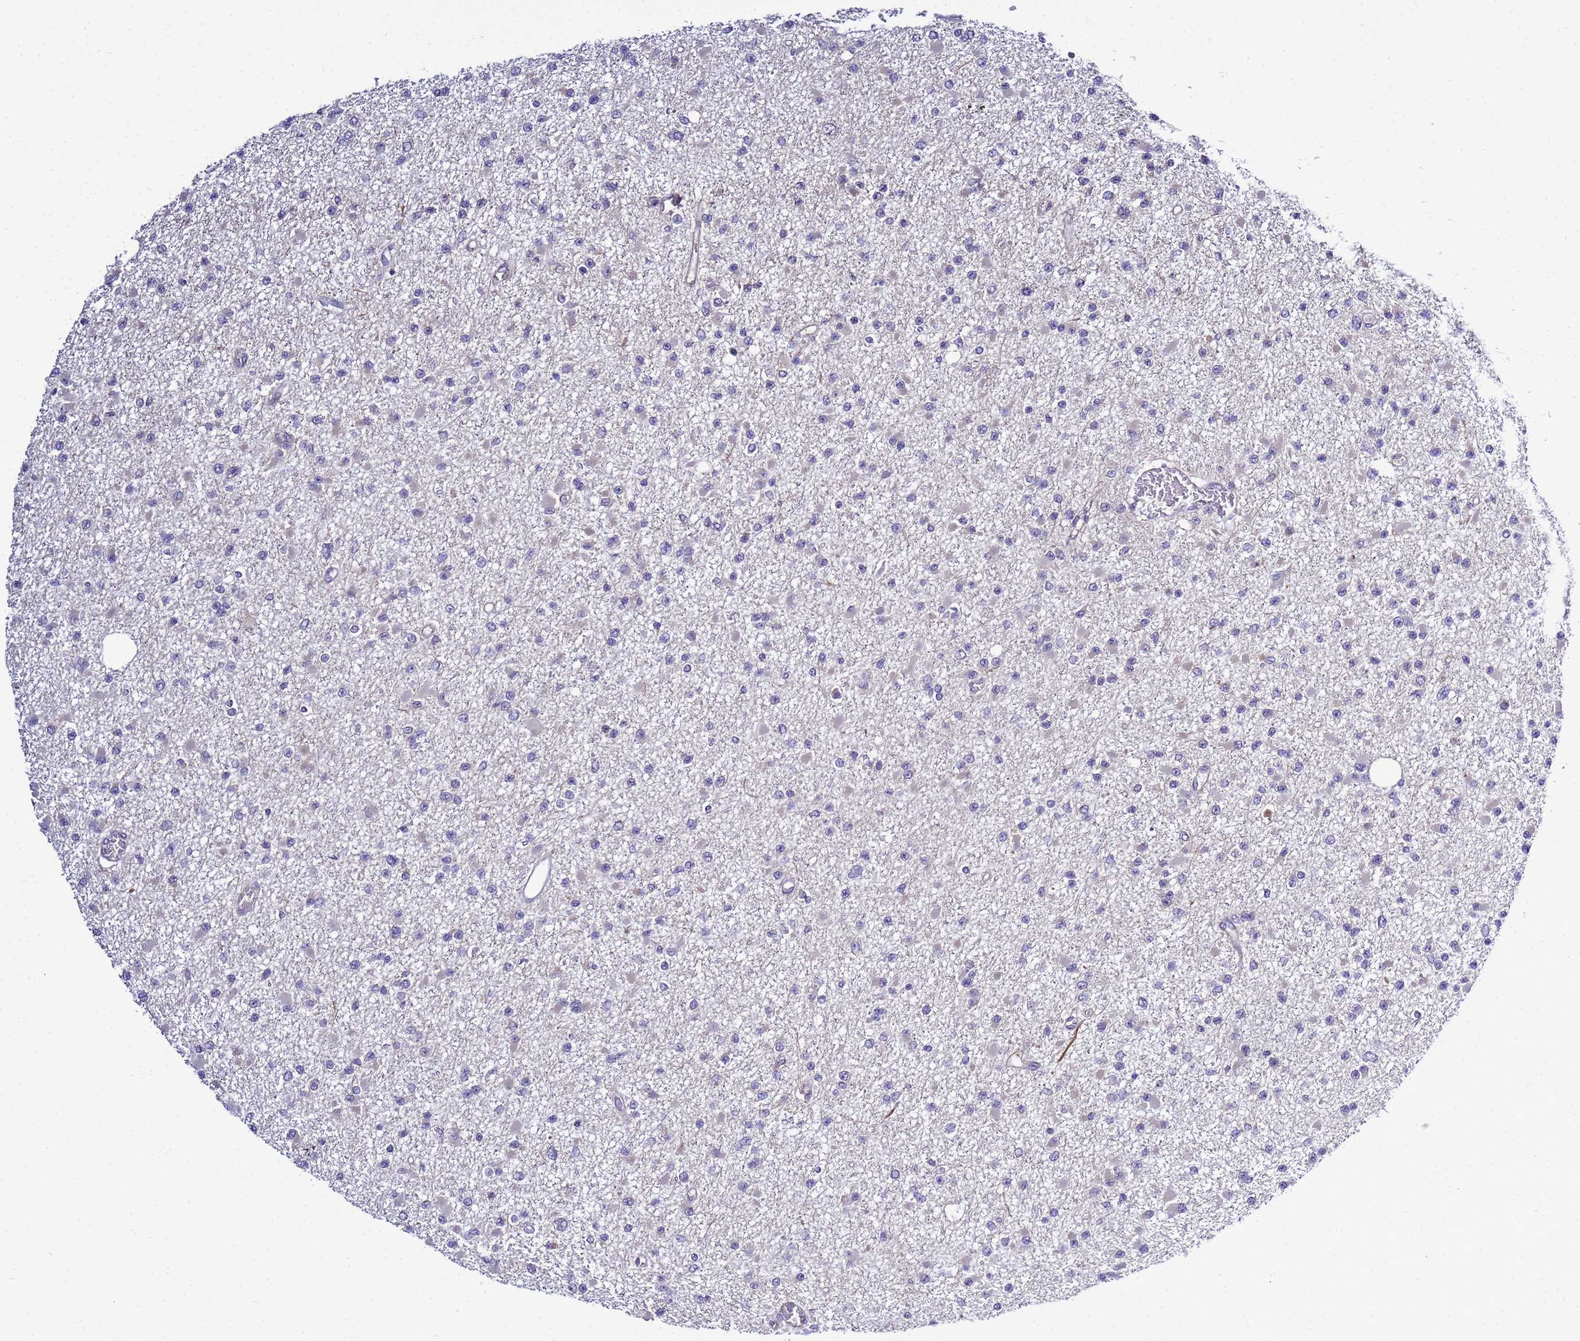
{"staining": {"intensity": "negative", "quantity": "none", "location": "none"}, "tissue": "glioma", "cell_type": "Tumor cells", "image_type": "cancer", "snomed": [{"axis": "morphology", "description": "Glioma, malignant, Low grade"}, {"axis": "topography", "description": "Brain"}], "caption": "High magnification brightfield microscopy of malignant glioma (low-grade) stained with DAB (3,3'-diaminobenzidine) (brown) and counterstained with hematoxylin (blue): tumor cells show no significant positivity.", "gene": "NOL8", "patient": {"sex": "female", "age": 22}}